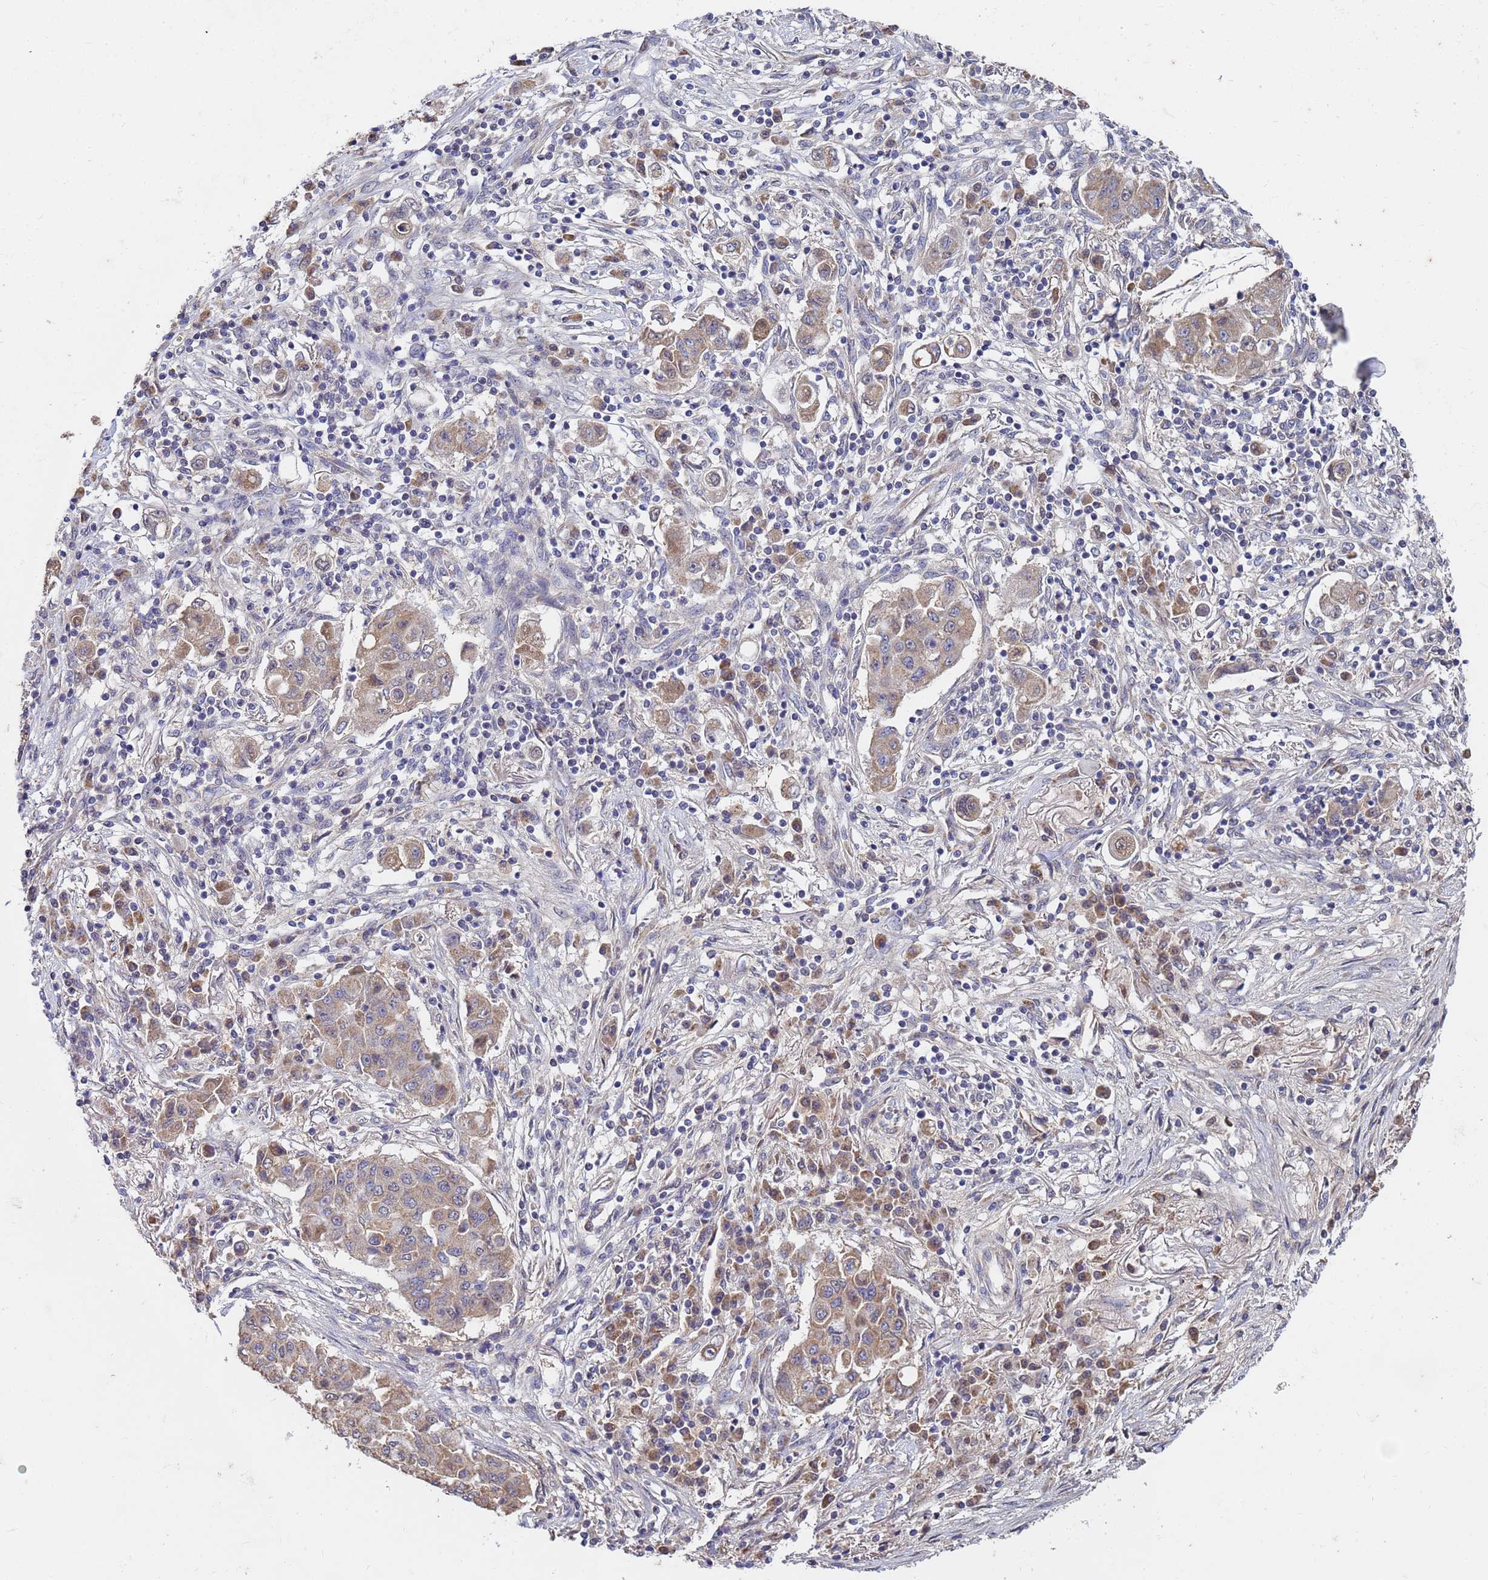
{"staining": {"intensity": "weak", "quantity": "25%-75%", "location": "cytoplasmic/membranous"}, "tissue": "lung cancer", "cell_type": "Tumor cells", "image_type": "cancer", "snomed": [{"axis": "morphology", "description": "Squamous cell carcinoma, NOS"}, {"axis": "topography", "description": "Lung"}], "caption": "Protein positivity by immunohistochemistry (IHC) displays weak cytoplasmic/membranous positivity in about 25%-75% of tumor cells in lung squamous cell carcinoma.", "gene": "C5orf34", "patient": {"sex": "male", "age": 74}}